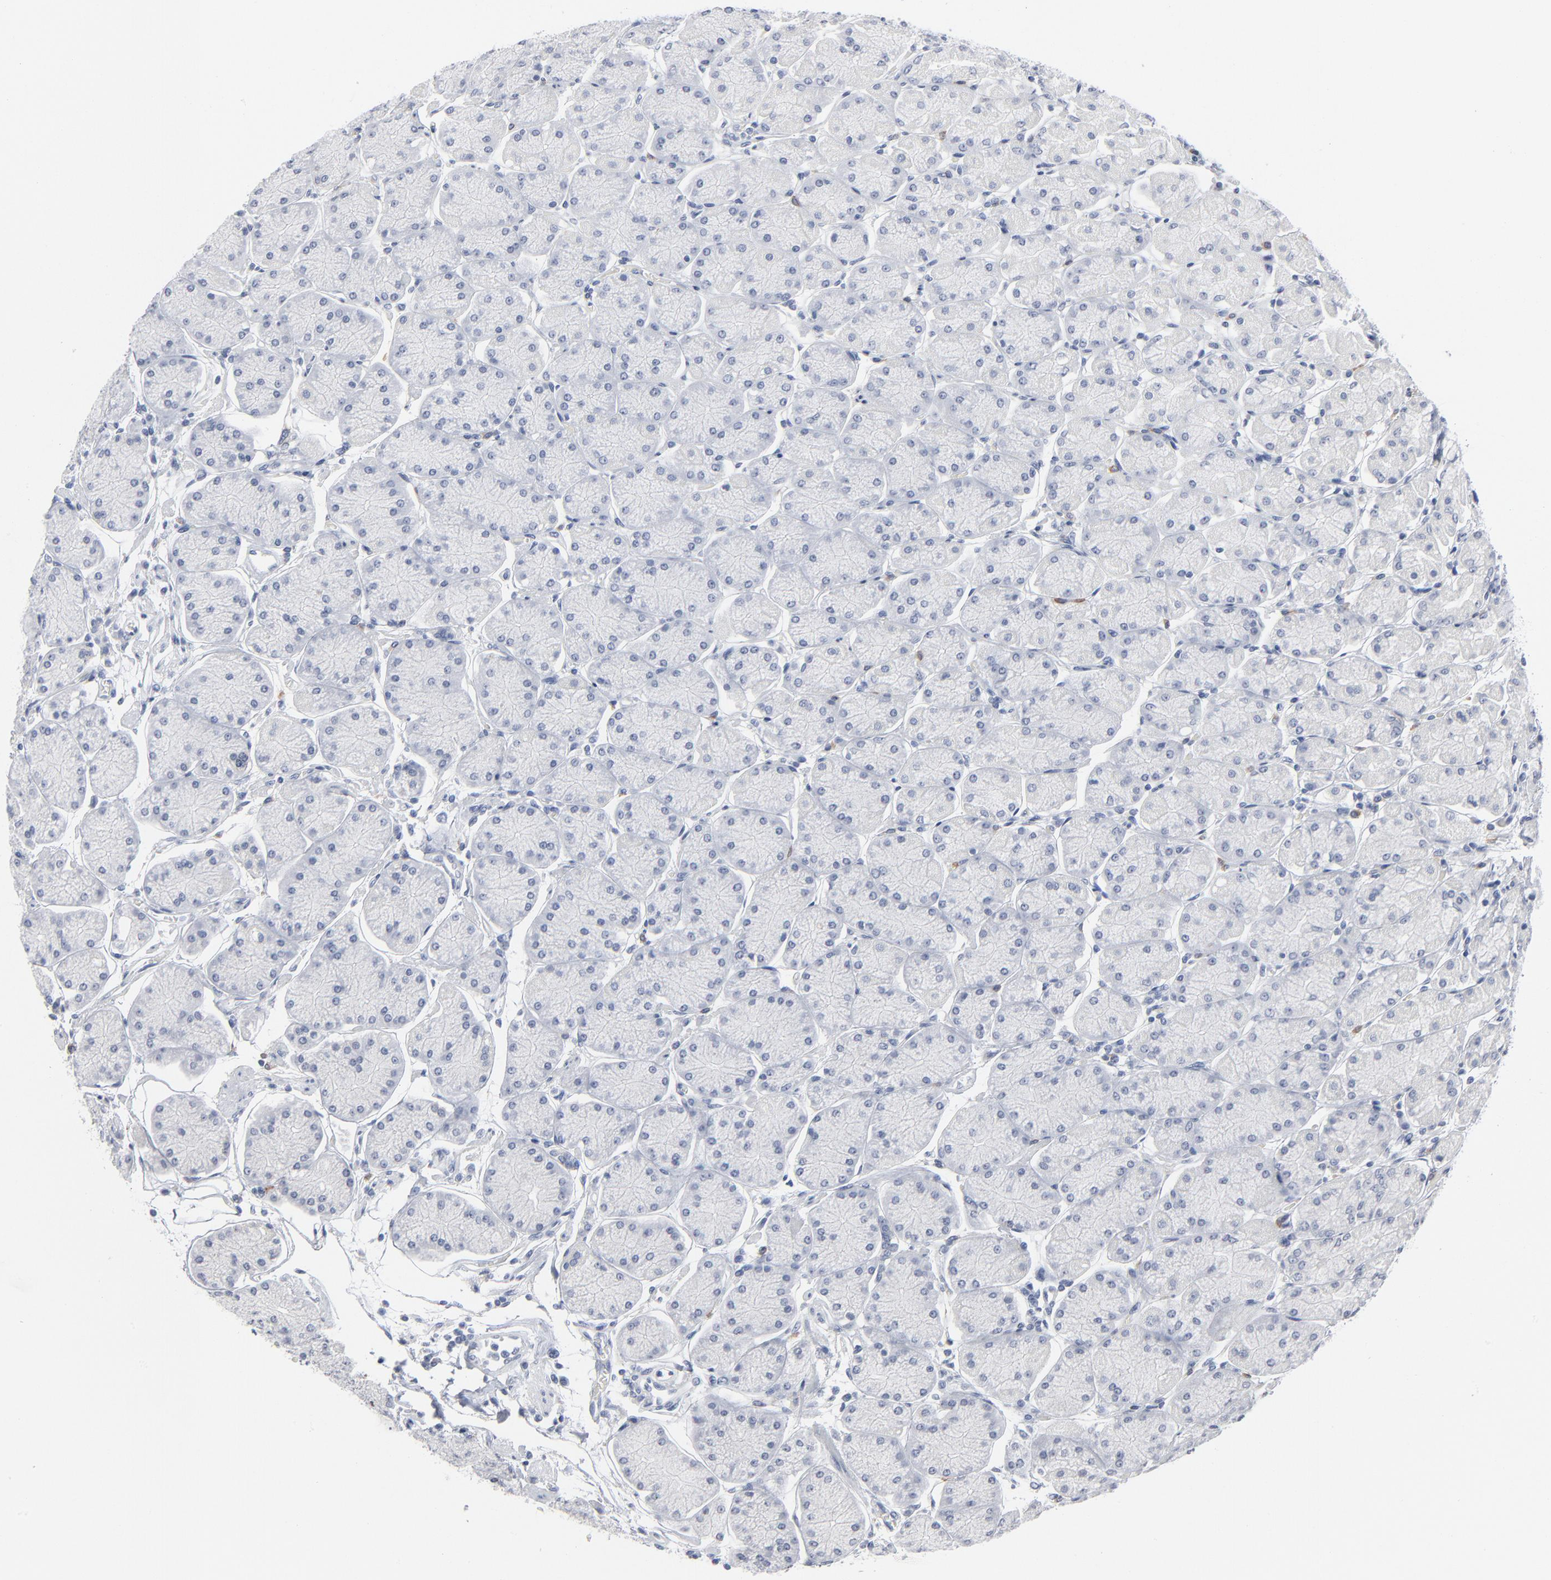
{"staining": {"intensity": "negative", "quantity": "none", "location": "none"}, "tissue": "stomach", "cell_type": "Glandular cells", "image_type": "normal", "snomed": [{"axis": "morphology", "description": "Normal tissue, NOS"}, {"axis": "topography", "description": "Stomach, upper"}, {"axis": "topography", "description": "Stomach"}], "caption": "Stomach was stained to show a protein in brown. There is no significant expression in glandular cells. (DAB (3,3'-diaminobenzidine) immunohistochemistry visualized using brightfield microscopy, high magnification).", "gene": "PAGE1", "patient": {"sex": "male", "age": 76}}